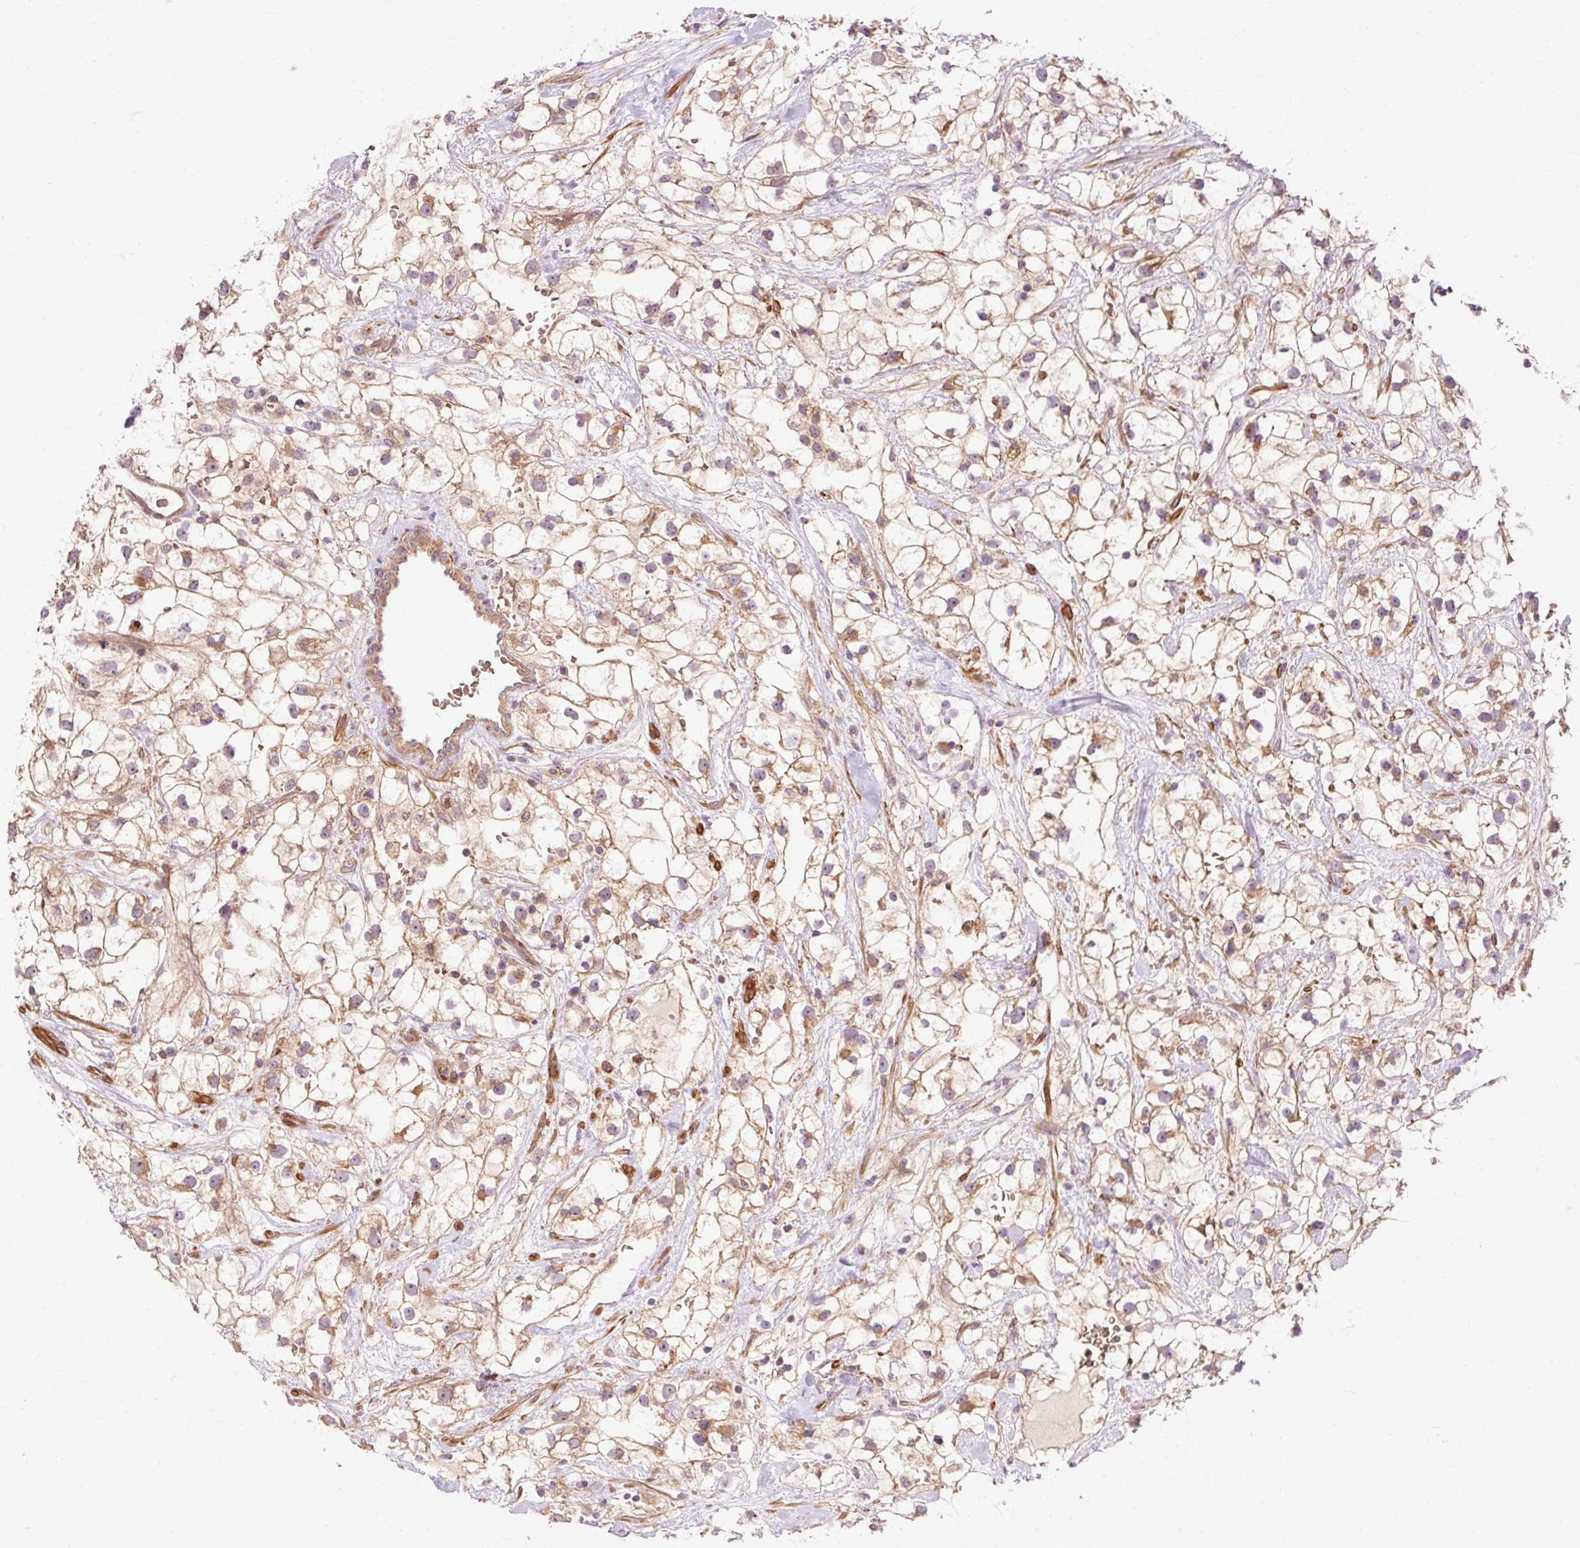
{"staining": {"intensity": "weak", "quantity": ">75%", "location": "cytoplasmic/membranous"}, "tissue": "renal cancer", "cell_type": "Tumor cells", "image_type": "cancer", "snomed": [{"axis": "morphology", "description": "Adenocarcinoma, NOS"}, {"axis": "topography", "description": "Kidney"}], "caption": "Immunohistochemical staining of human adenocarcinoma (renal) exhibits low levels of weak cytoplasmic/membranous protein expression in about >75% of tumor cells.", "gene": "RIPOR3", "patient": {"sex": "male", "age": 59}}